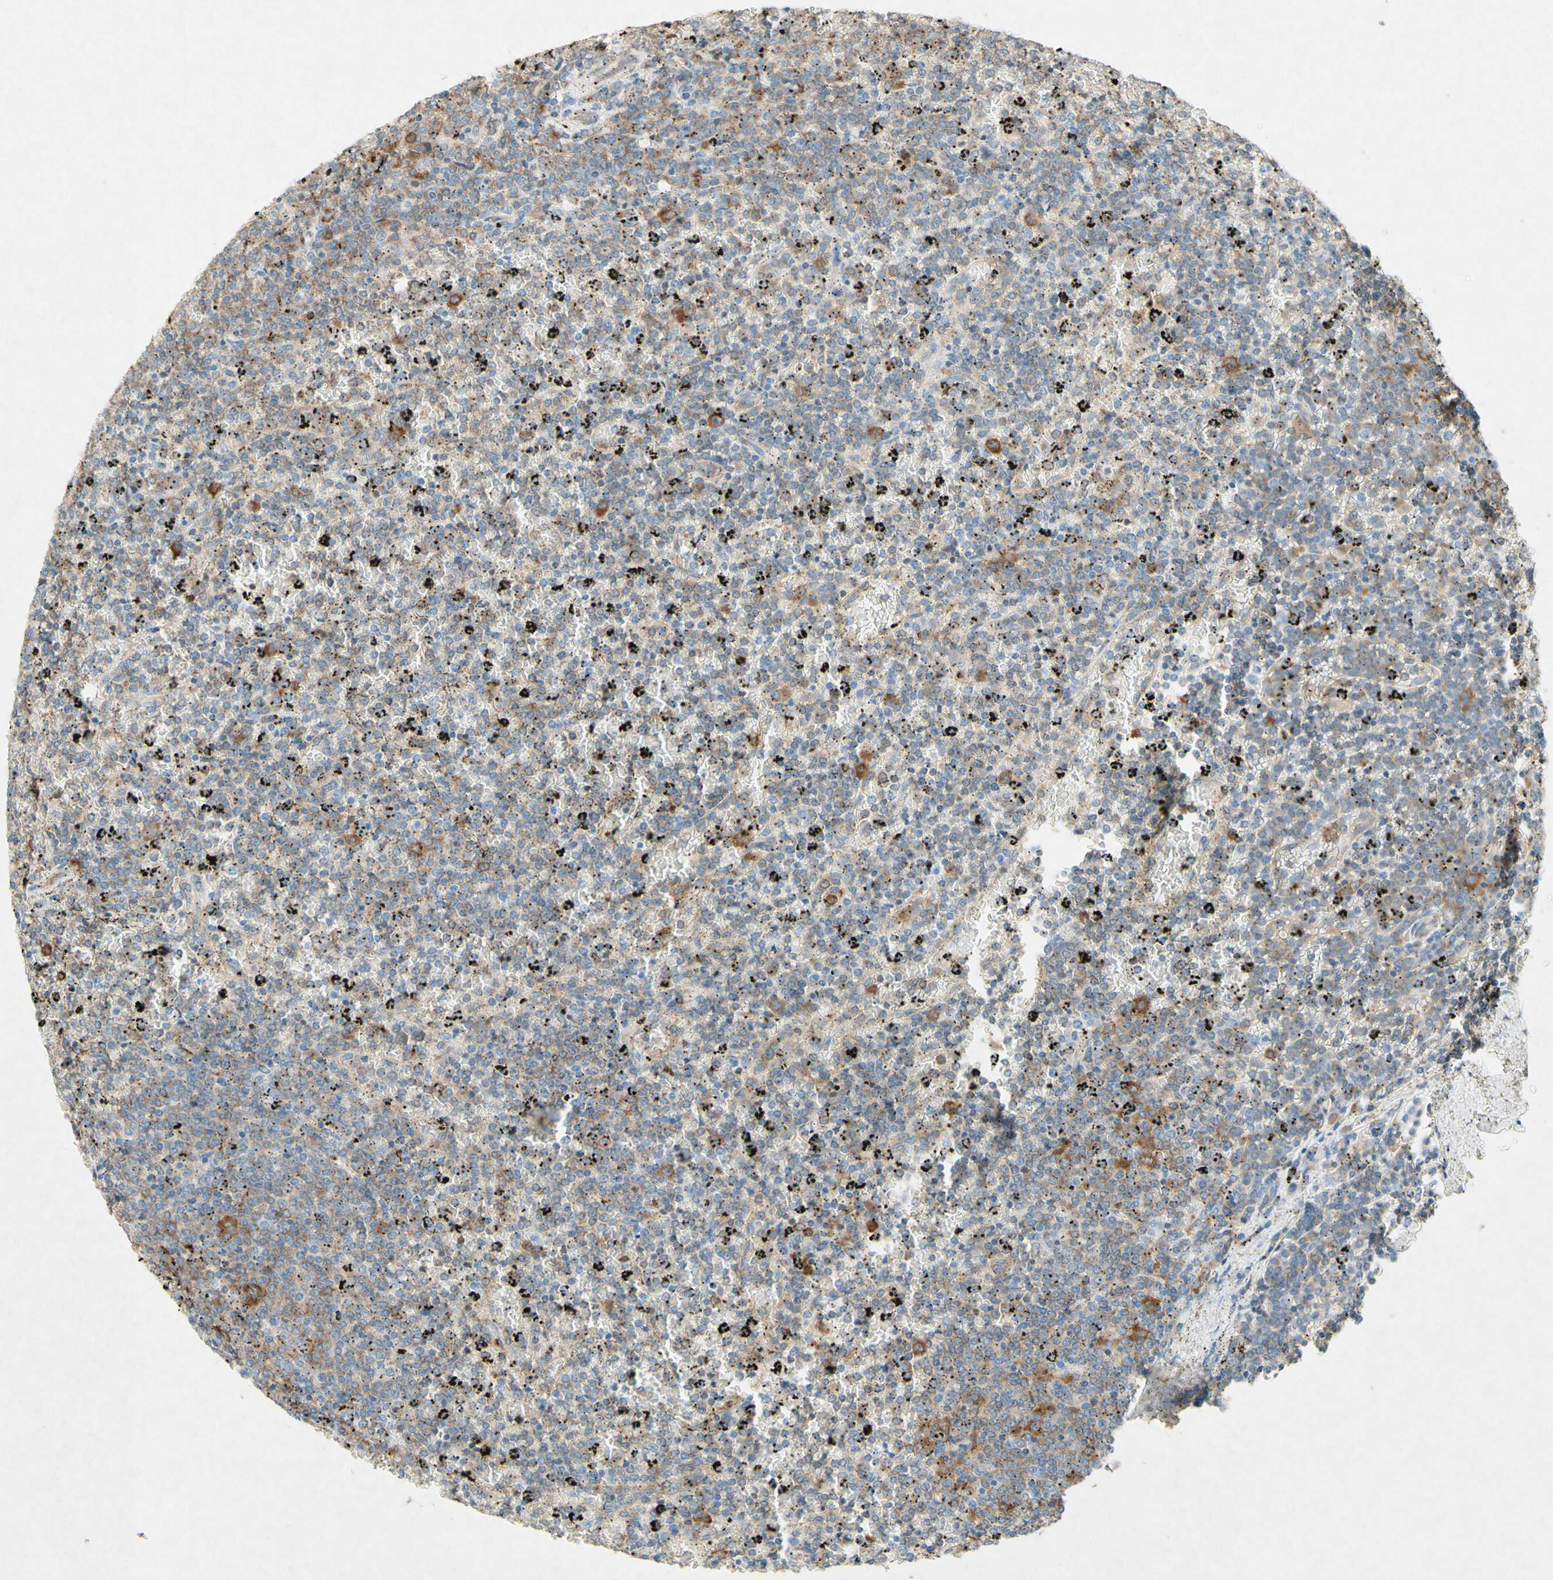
{"staining": {"intensity": "moderate", "quantity": "<25%", "location": "cytoplasmic/membranous"}, "tissue": "lymphoma", "cell_type": "Tumor cells", "image_type": "cancer", "snomed": [{"axis": "morphology", "description": "Malignant lymphoma, non-Hodgkin's type, Low grade"}, {"axis": "topography", "description": "Spleen"}], "caption": "High-magnification brightfield microscopy of lymphoma stained with DAB (brown) and counterstained with hematoxylin (blue). tumor cells exhibit moderate cytoplasmic/membranous staining is appreciated in about<25% of cells. The protein of interest is shown in brown color, while the nuclei are stained blue.", "gene": "PABPC1", "patient": {"sex": "female", "age": 77}}